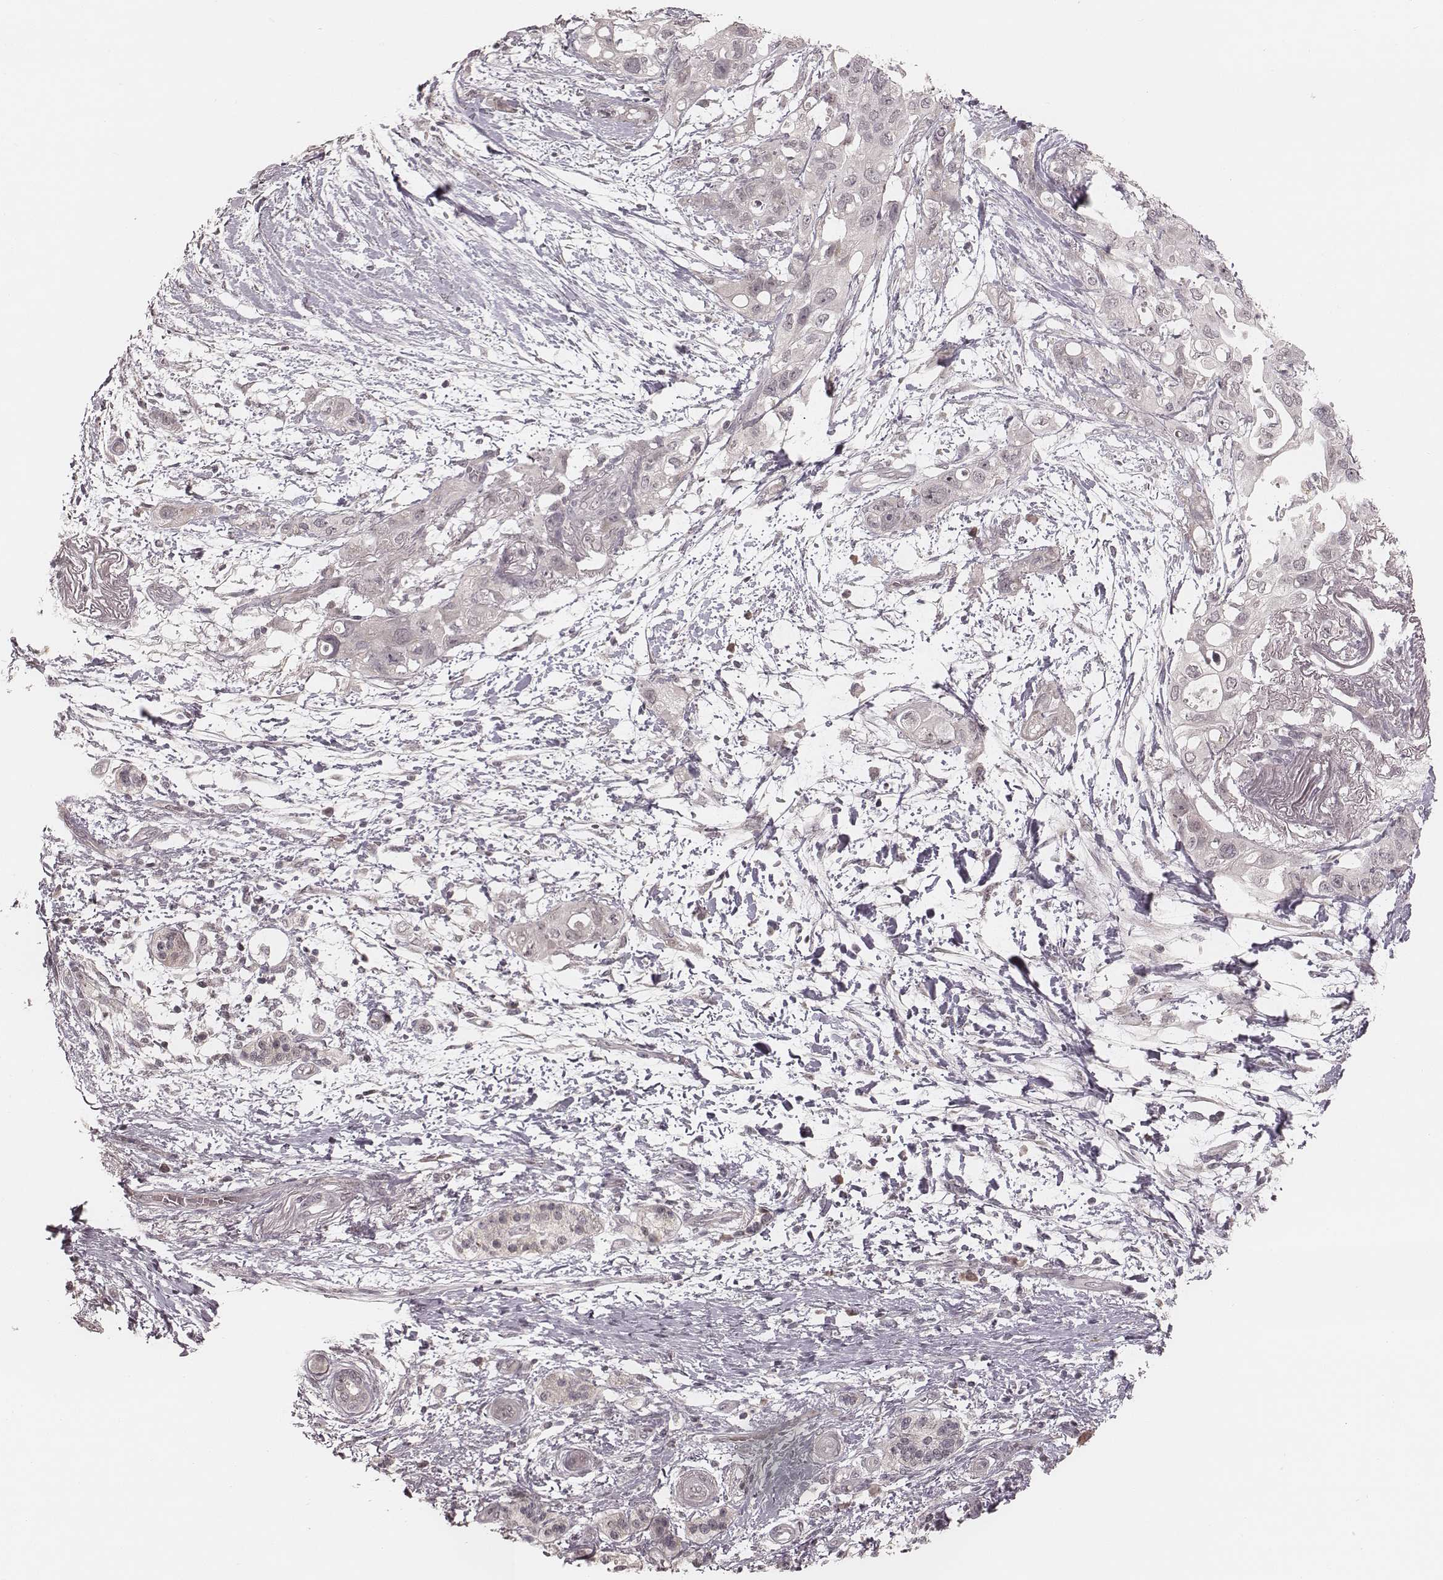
{"staining": {"intensity": "negative", "quantity": "none", "location": "none"}, "tissue": "pancreatic cancer", "cell_type": "Tumor cells", "image_type": "cancer", "snomed": [{"axis": "morphology", "description": "Adenocarcinoma, NOS"}, {"axis": "topography", "description": "Pancreas"}], "caption": "The photomicrograph displays no significant expression in tumor cells of pancreatic cancer (adenocarcinoma). (DAB (3,3'-diaminobenzidine) immunohistochemistry with hematoxylin counter stain).", "gene": "IL5", "patient": {"sex": "female", "age": 72}}